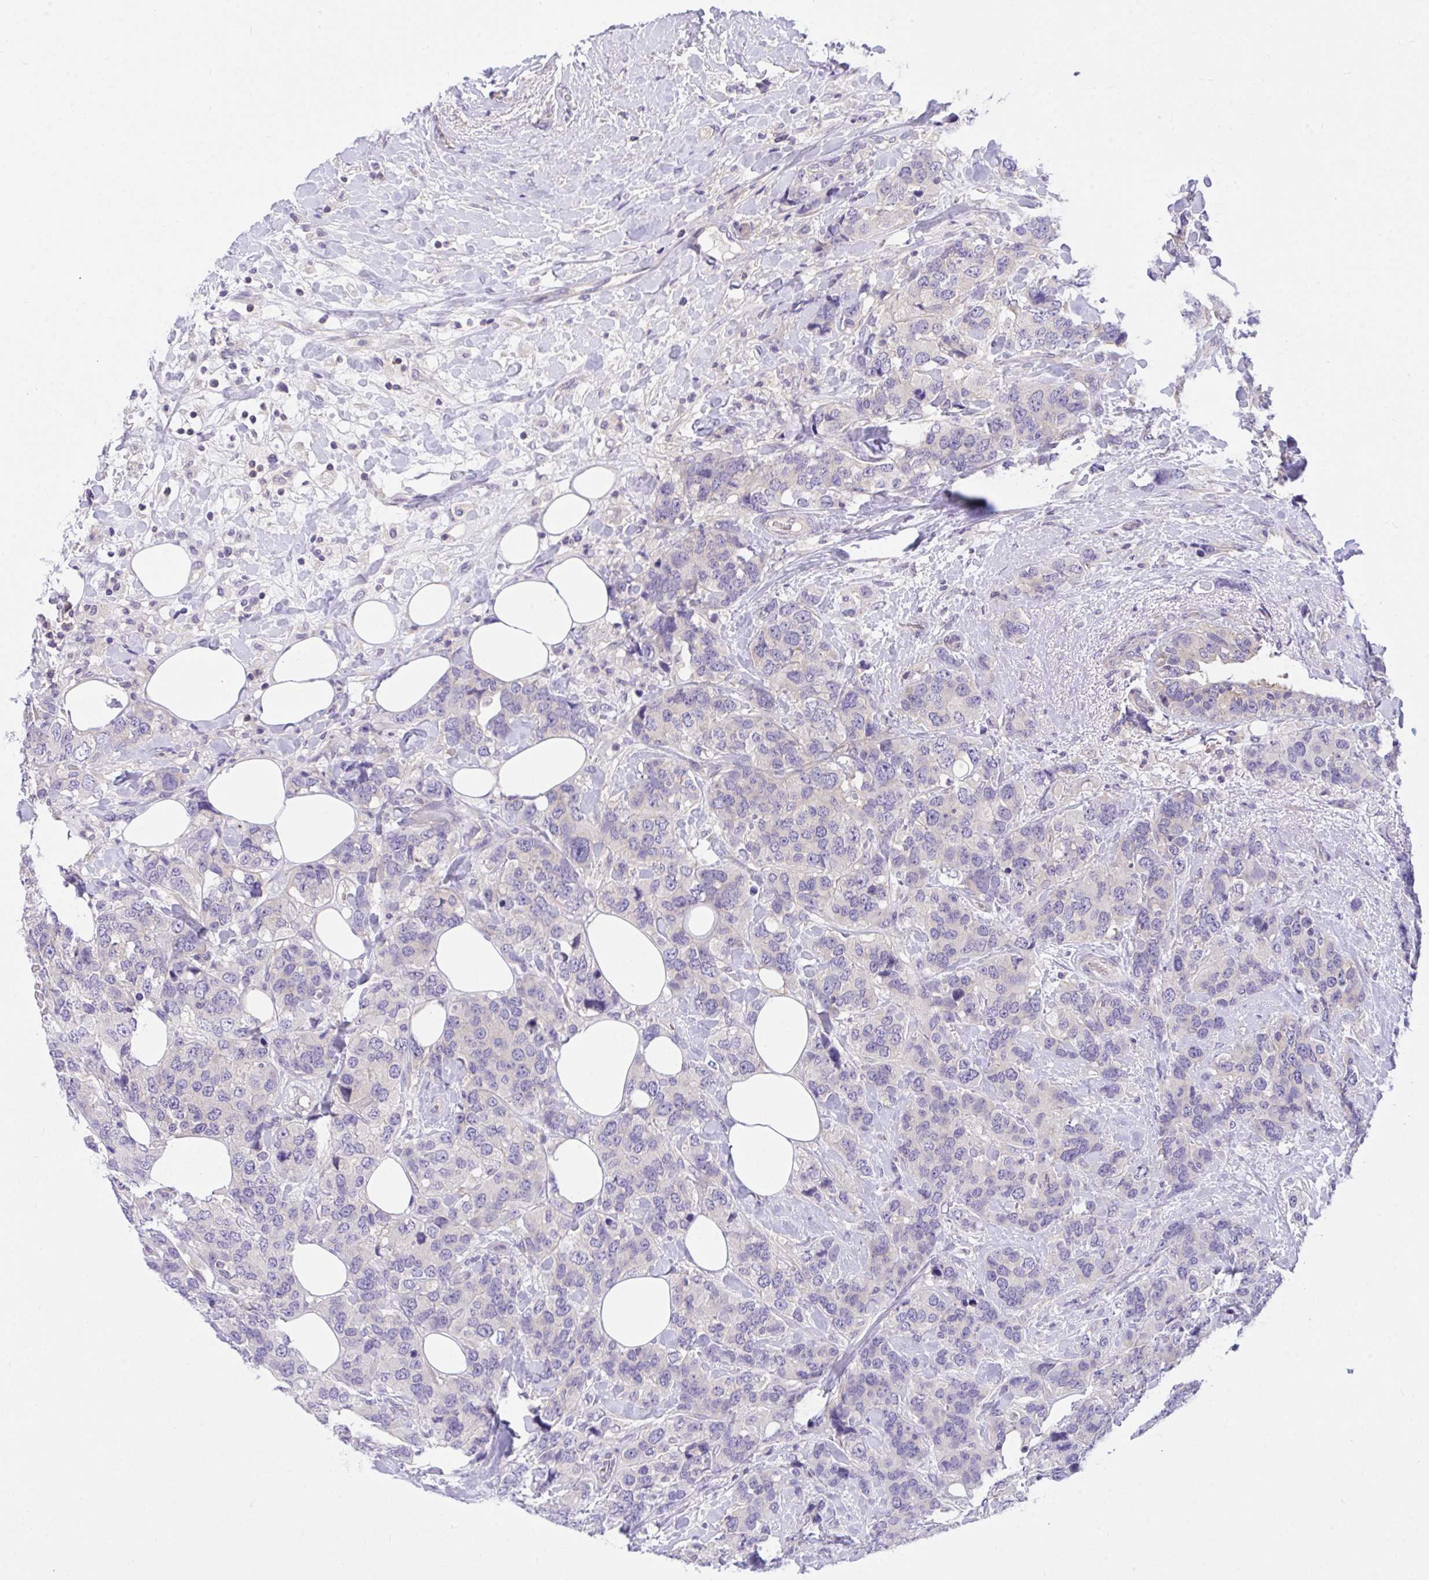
{"staining": {"intensity": "negative", "quantity": "none", "location": "none"}, "tissue": "breast cancer", "cell_type": "Tumor cells", "image_type": "cancer", "snomed": [{"axis": "morphology", "description": "Lobular carcinoma"}, {"axis": "topography", "description": "Breast"}], "caption": "An immunohistochemistry micrograph of breast lobular carcinoma is shown. There is no staining in tumor cells of breast lobular carcinoma. Nuclei are stained in blue.", "gene": "TLN2", "patient": {"sex": "female", "age": 59}}